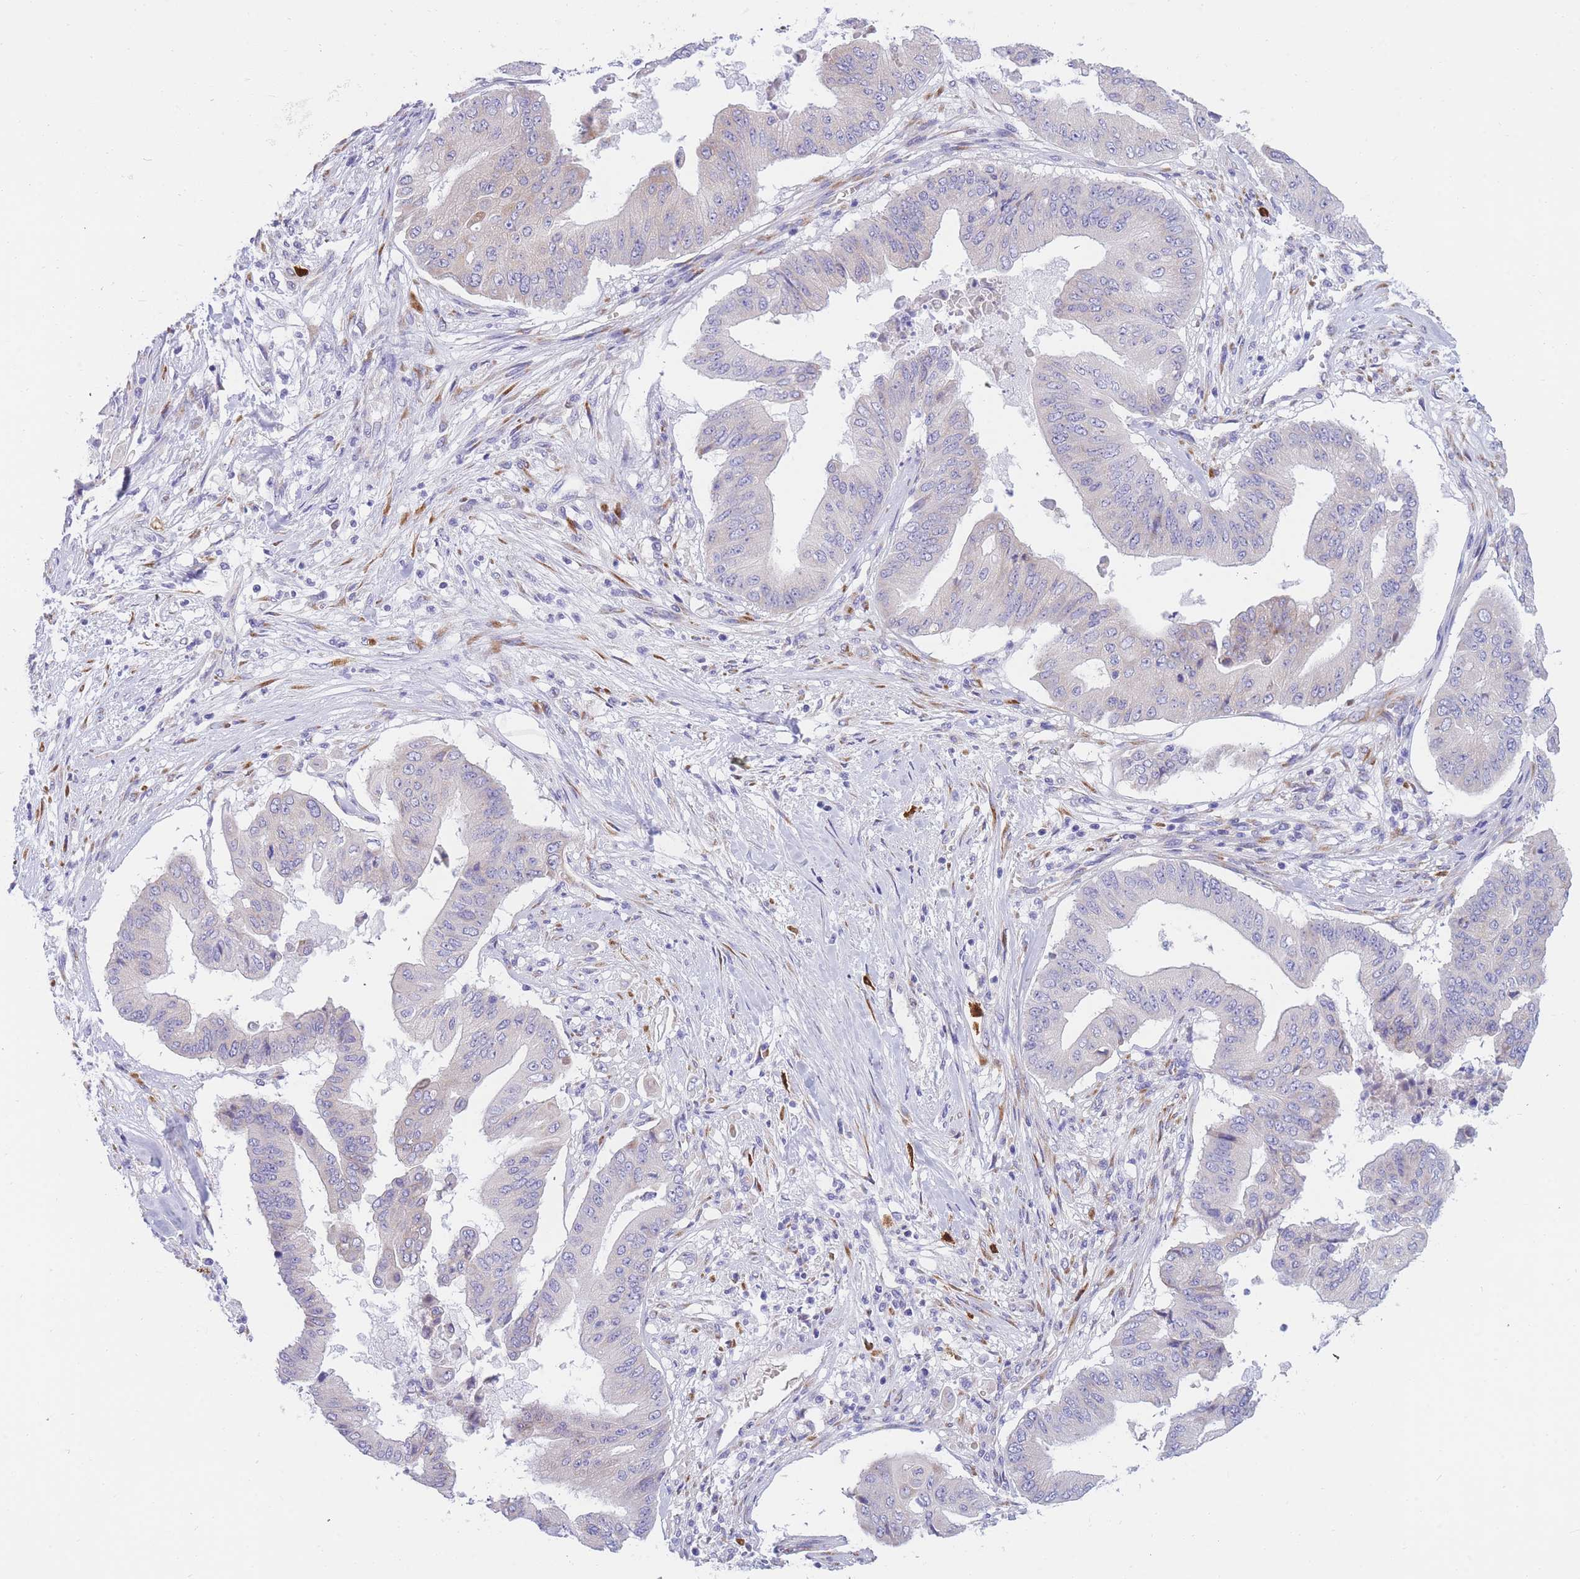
{"staining": {"intensity": "negative", "quantity": "none", "location": "none"}, "tissue": "pancreatic cancer", "cell_type": "Tumor cells", "image_type": "cancer", "snomed": [{"axis": "morphology", "description": "Adenocarcinoma, NOS"}, {"axis": "topography", "description": "Pancreas"}], "caption": "IHC micrograph of neoplastic tissue: human pancreatic cancer stained with DAB displays no significant protein expression in tumor cells.", "gene": "TPSD1", "patient": {"sex": "female", "age": 77}}